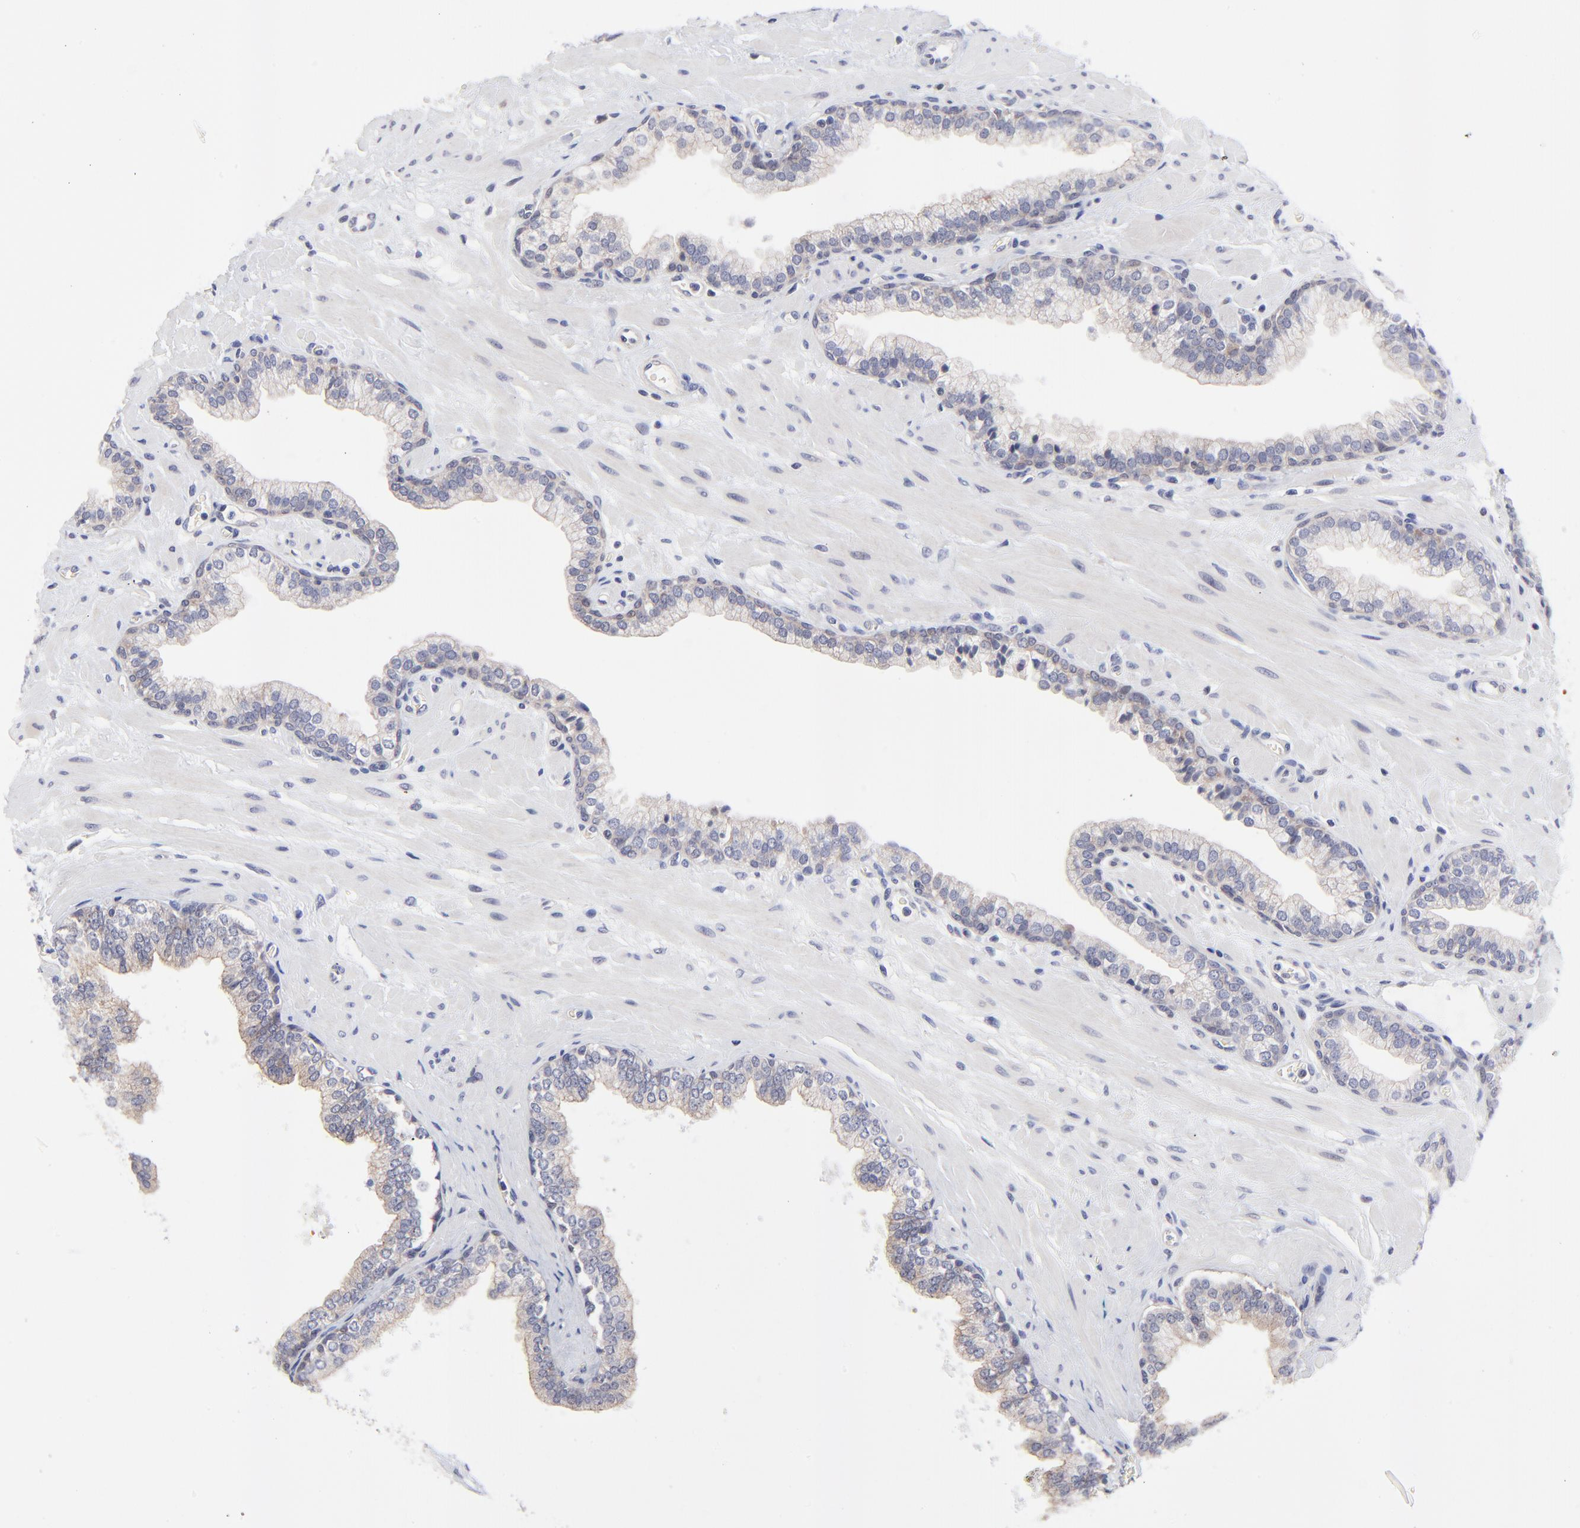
{"staining": {"intensity": "weak", "quantity": "25%-75%", "location": "cytoplasmic/membranous"}, "tissue": "prostate", "cell_type": "Glandular cells", "image_type": "normal", "snomed": [{"axis": "morphology", "description": "Normal tissue, NOS"}, {"axis": "topography", "description": "Prostate"}], "caption": "Protein expression analysis of normal prostate exhibits weak cytoplasmic/membranous staining in about 25%-75% of glandular cells. Using DAB (brown) and hematoxylin (blue) stains, captured at high magnification using brightfield microscopy.", "gene": "FBXO8", "patient": {"sex": "male", "age": 60}}